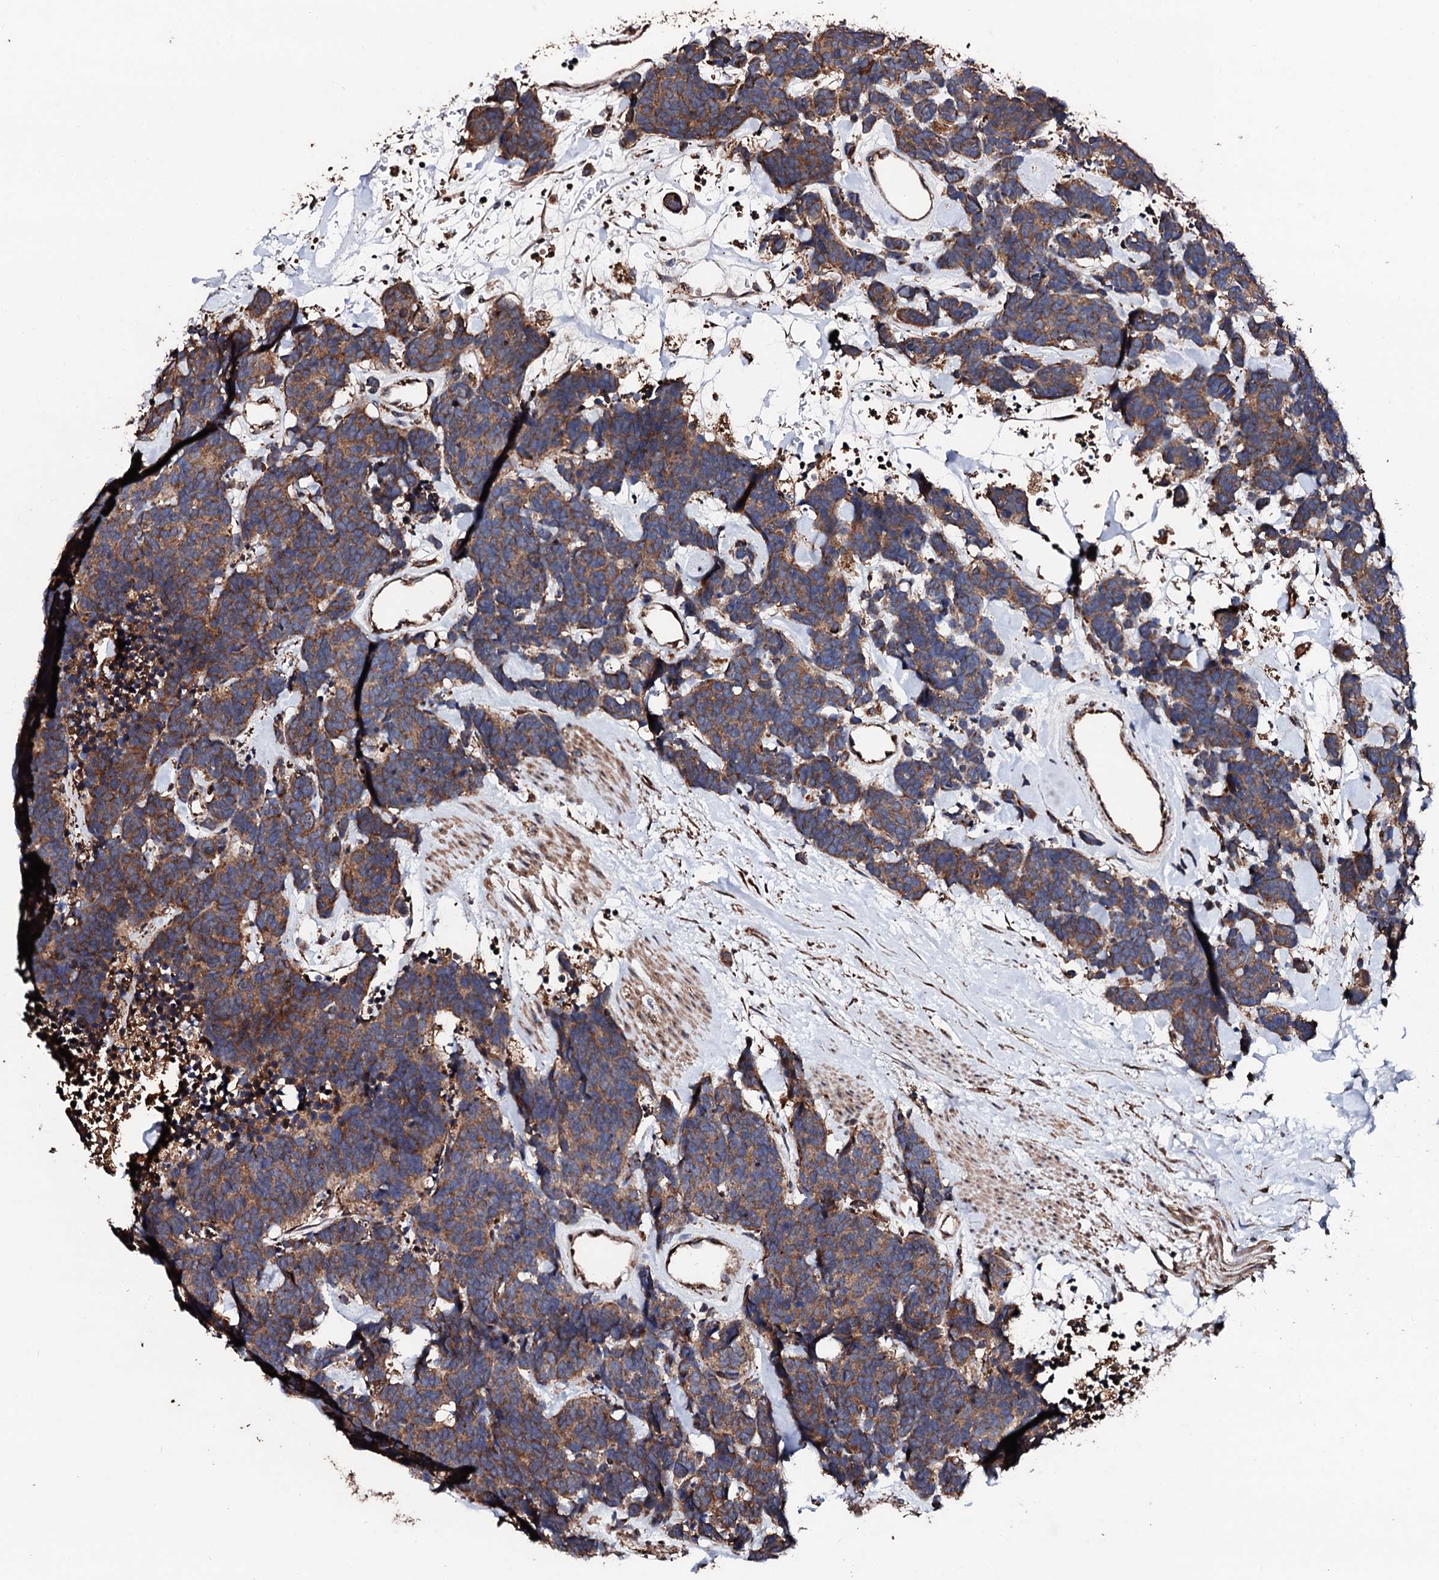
{"staining": {"intensity": "moderate", "quantity": ">75%", "location": "cytoplasmic/membranous"}, "tissue": "carcinoid", "cell_type": "Tumor cells", "image_type": "cancer", "snomed": [{"axis": "morphology", "description": "Carcinoma, NOS"}, {"axis": "morphology", "description": "Carcinoid, malignant, NOS"}, {"axis": "topography", "description": "Urinary bladder"}], "caption": "Immunohistochemical staining of human carcinoma demonstrates medium levels of moderate cytoplasmic/membranous positivity in approximately >75% of tumor cells.", "gene": "CKAP5", "patient": {"sex": "male", "age": 57}}